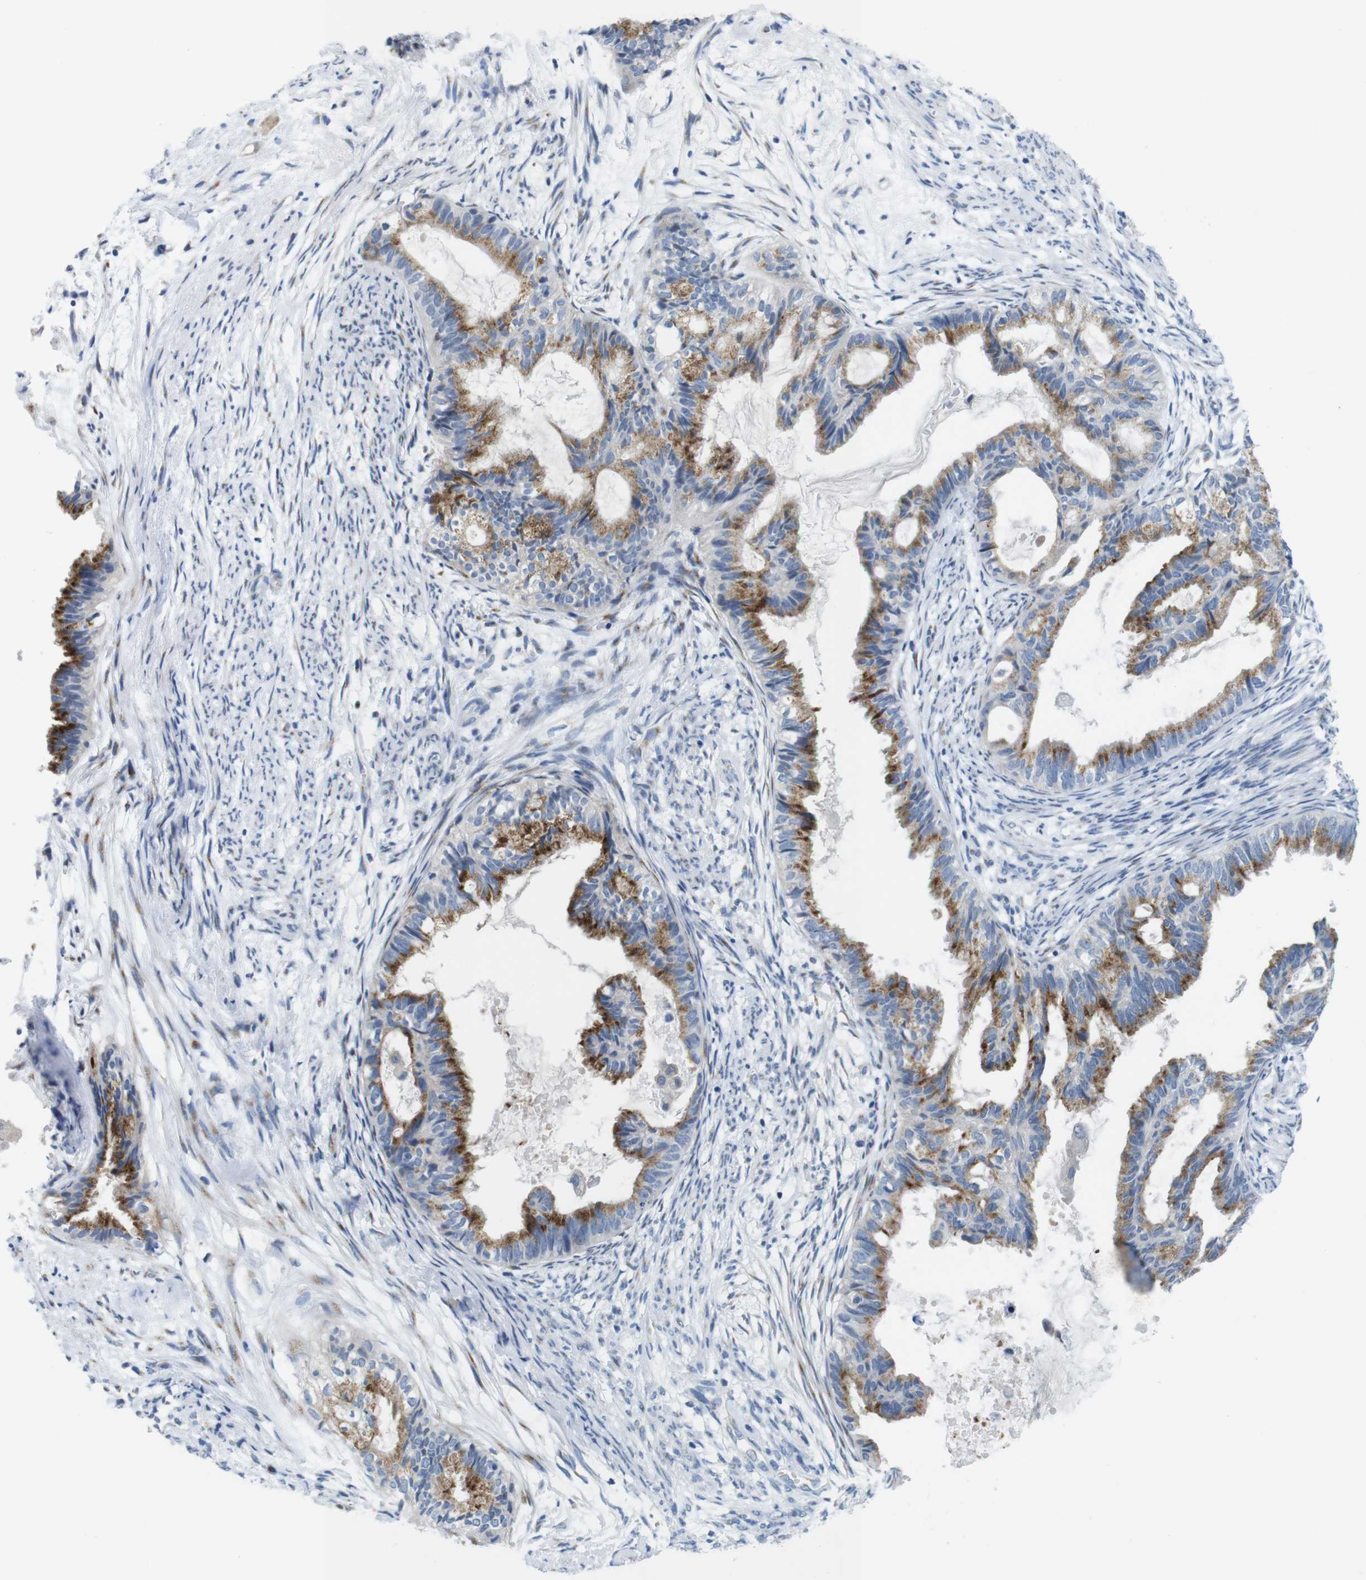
{"staining": {"intensity": "moderate", "quantity": ">75%", "location": "cytoplasmic/membranous"}, "tissue": "cervical cancer", "cell_type": "Tumor cells", "image_type": "cancer", "snomed": [{"axis": "morphology", "description": "Normal tissue, NOS"}, {"axis": "morphology", "description": "Adenocarcinoma, NOS"}, {"axis": "topography", "description": "Cervix"}, {"axis": "topography", "description": "Endometrium"}], "caption": "DAB (3,3'-diaminobenzidine) immunohistochemical staining of adenocarcinoma (cervical) reveals moderate cytoplasmic/membranous protein positivity in approximately >75% of tumor cells.", "gene": "GOLGA2", "patient": {"sex": "female", "age": 86}}